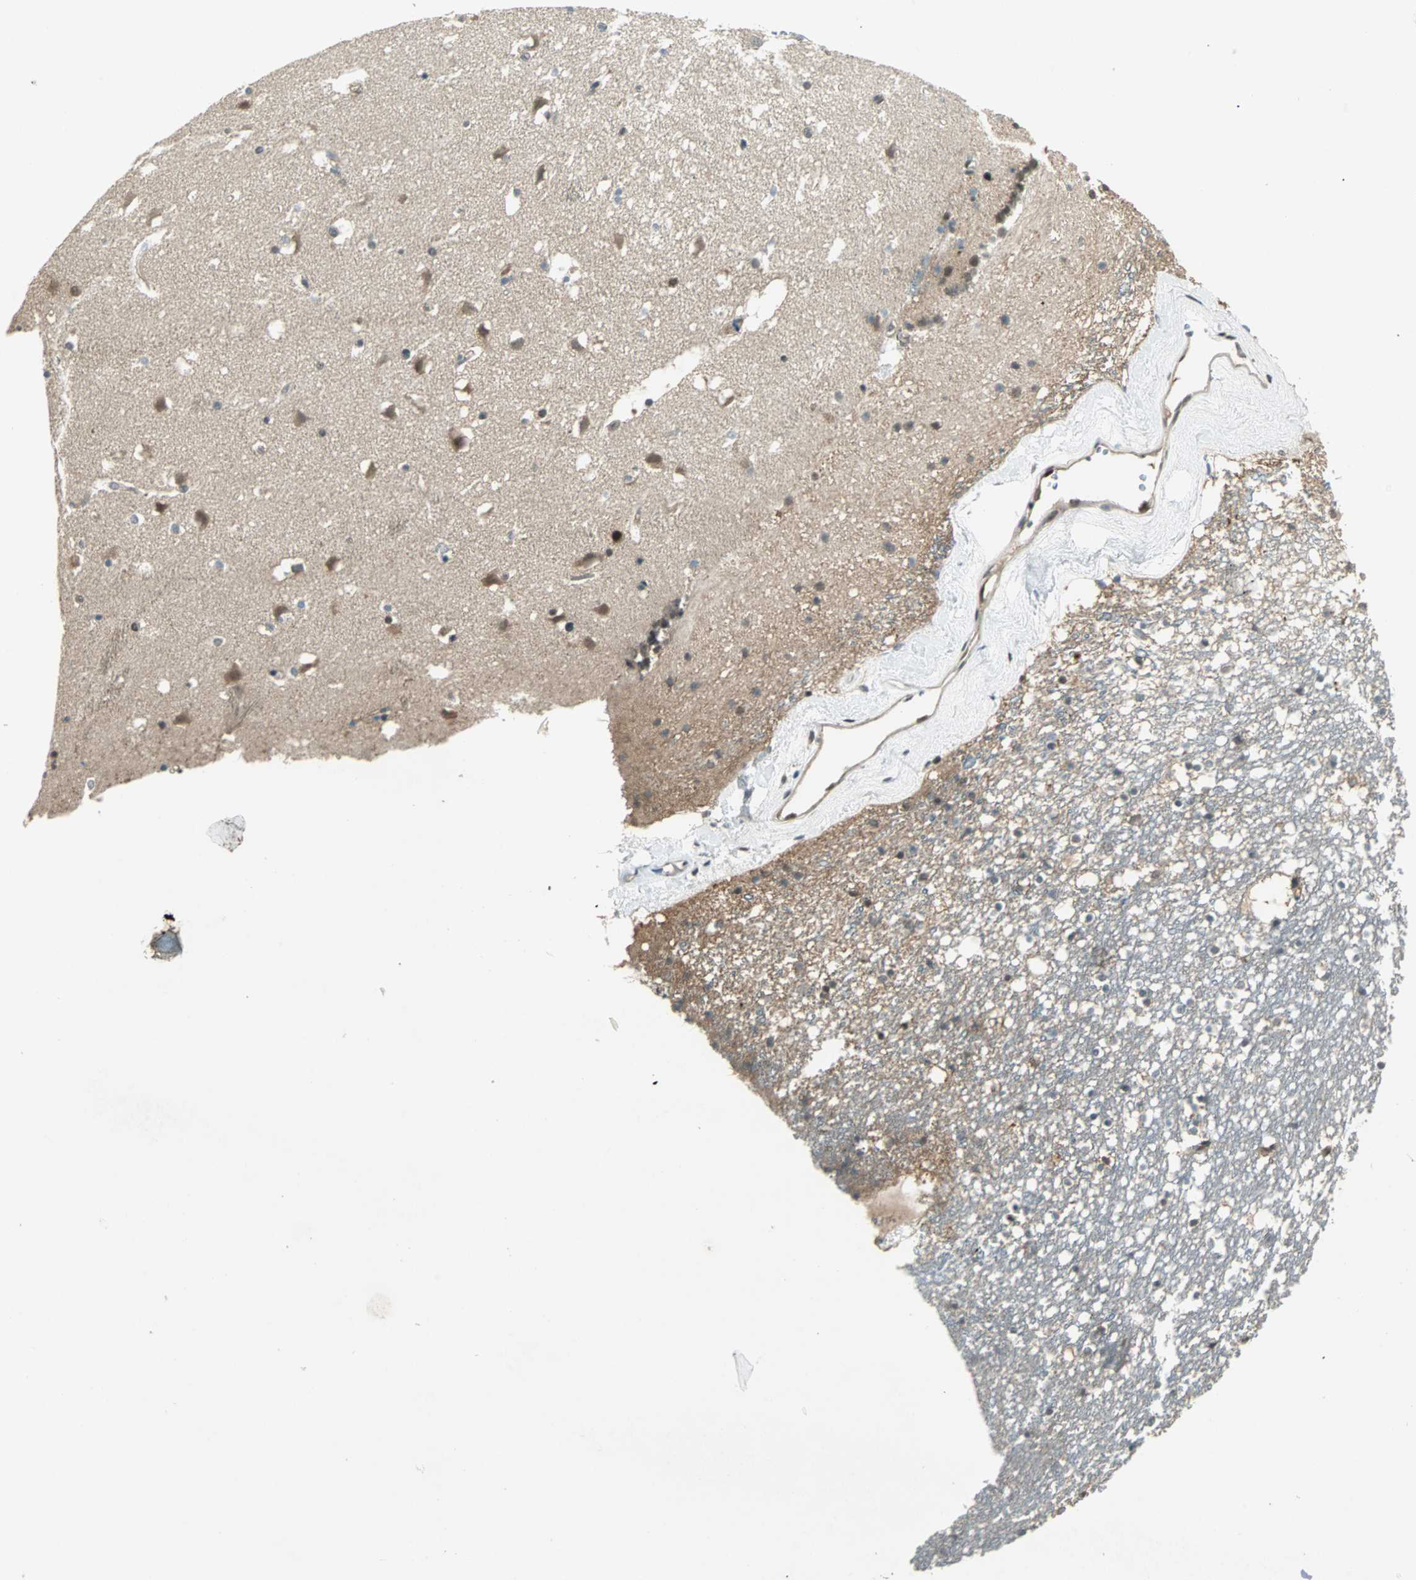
{"staining": {"intensity": "weak", "quantity": "25%-75%", "location": "nuclear"}, "tissue": "caudate", "cell_type": "Glial cells", "image_type": "normal", "snomed": [{"axis": "morphology", "description": "Normal tissue, NOS"}, {"axis": "topography", "description": "Lateral ventricle wall"}], "caption": "Immunohistochemical staining of benign human caudate demonstrates 25%-75% levels of weak nuclear protein expression in approximately 25%-75% of glial cells. Nuclei are stained in blue.", "gene": "ZNF701", "patient": {"sex": "male", "age": 45}}